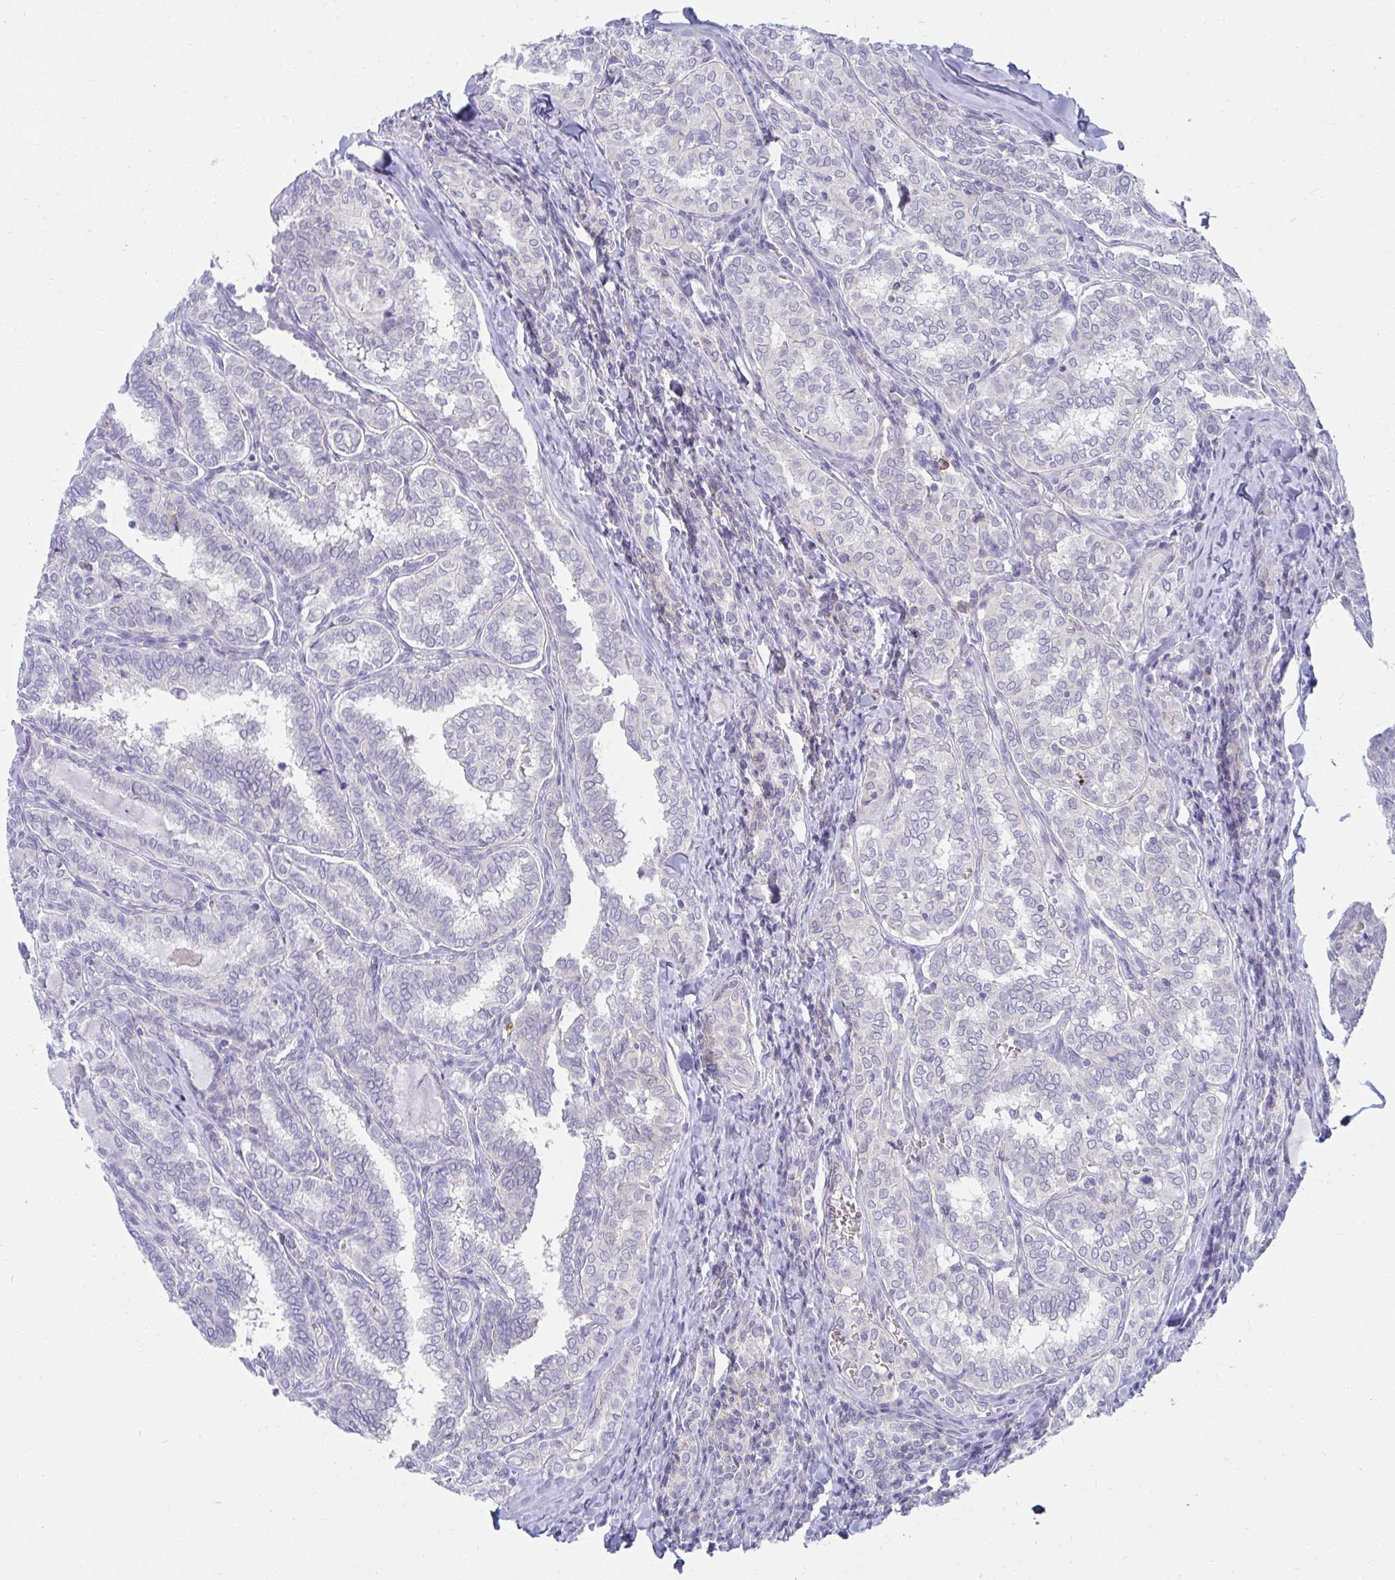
{"staining": {"intensity": "negative", "quantity": "none", "location": "none"}, "tissue": "thyroid cancer", "cell_type": "Tumor cells", "image_type": "cancer", "snomed": [{"axis": "morphology", "description": "Papillary adenocarcinoma, NOS"}, {"axis": "topography", "description": "Thyroid gland"}], "caption": "An IHC micrograph of papillary adenocarcinoma (thyroid) is shown. There is no staining in tumor cells of papillary adenocarcinoma (thyroid). (Brightfield microscopy of DAB (3,3'-diaminobenzidine) IHC at high magnification).", "gene": "C19orf81", "patient": {"sex": "female", "age": 30}}